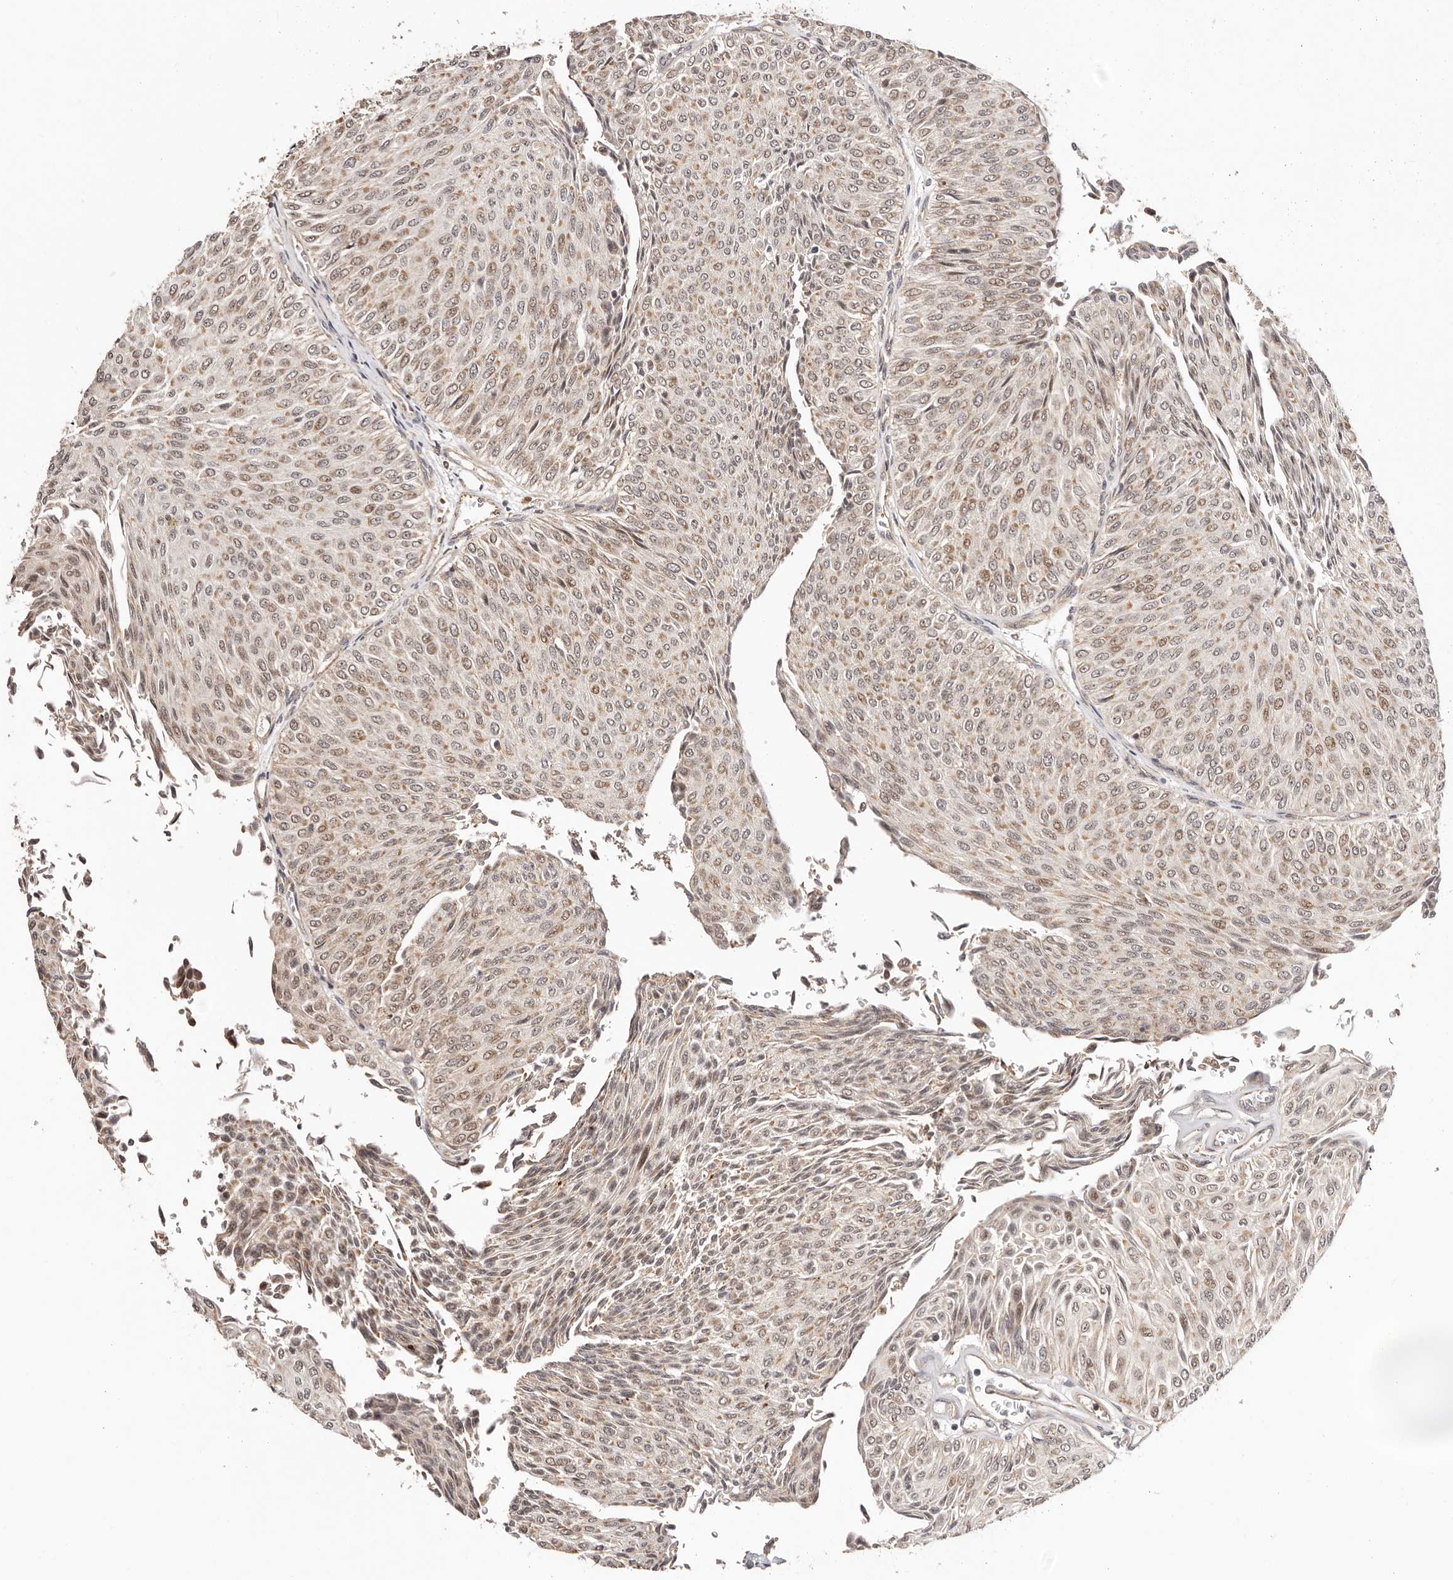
{"staining": {"intensity": "moderate", "quantity": "25%-75%", "location": "cytoplasmic/membranous,nuclear"}, "tissue": "urothelial cancer", "cell_type": "Tumor cells", "image_type": "cancer", "snomed": [{"axis": "morphology", "description": "Urothelial carcinoma, Low grade"}, {"axis": "topography", "description": "Urinary bladder"}], "caption": "Brown immunohistochemical staining in human low-grade urothelial carcinoma exhibits moderate cytoplasmic/membranous and nuclear positivity in approximately 25%-75% of tumor cells.", "gene": "CTNNBL1", "patient": {"sex": "male", "age": 78}}